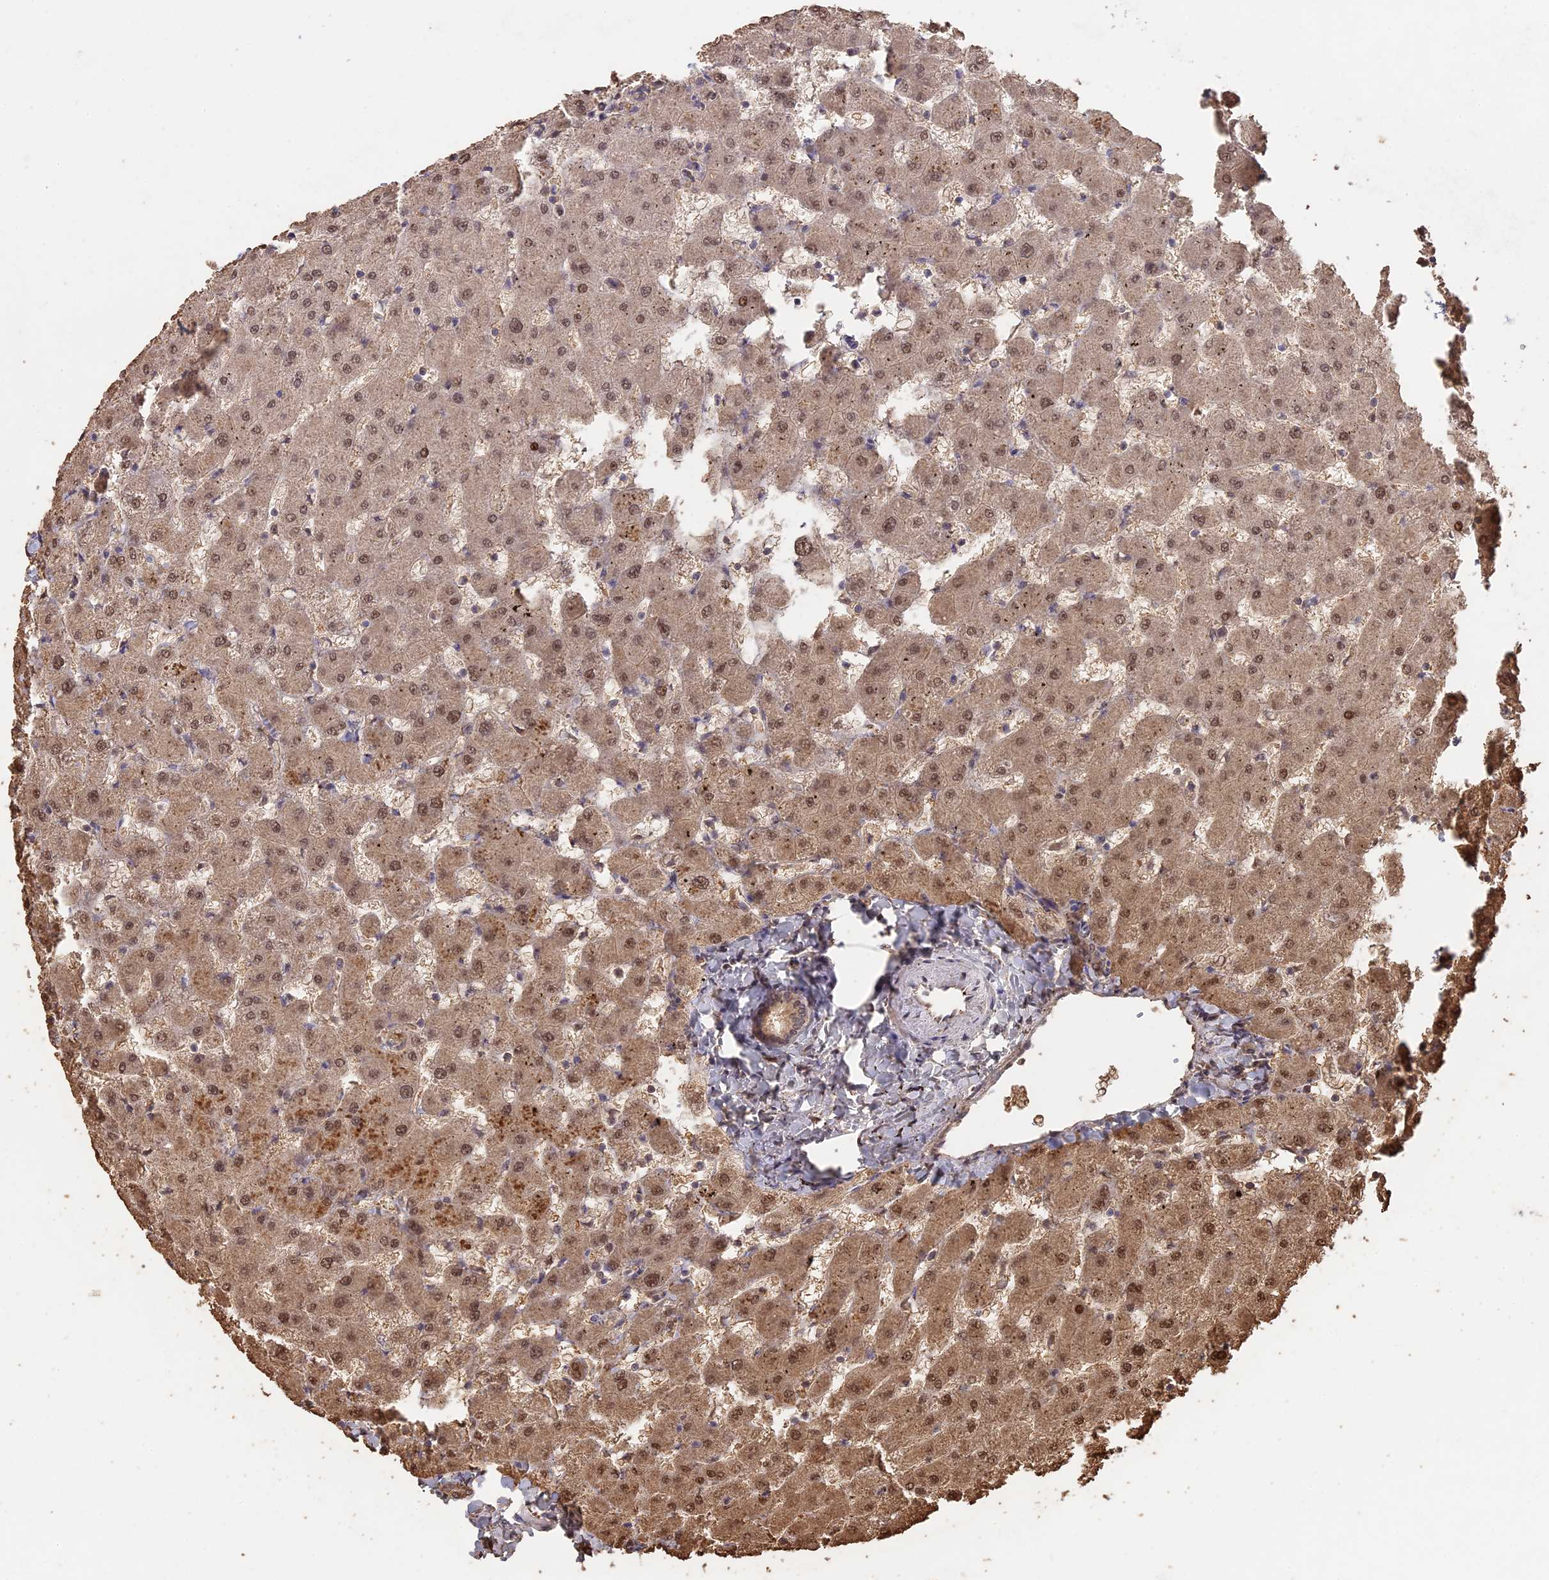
{"staining": {"intensity": "weak", "quantity": ">75%", "location": "cytoplasmic/membranous,nuclear"}, "tissue": "liver", "cell_type": "Cholangiocytes", "image_type": "normal", "snomed": [{"axis": "morphology", "description": "Normal tissue, NOS"}, {"axis": "topography", "description": "Liver"}], "caption": "Protein staining of benign liver displays weak cytoplasmic/membranous,nuclear positivity in about >75% of cholangiocytes.", "gene": "PSMC6", "patient": {"sex": "female", "age": 63}}